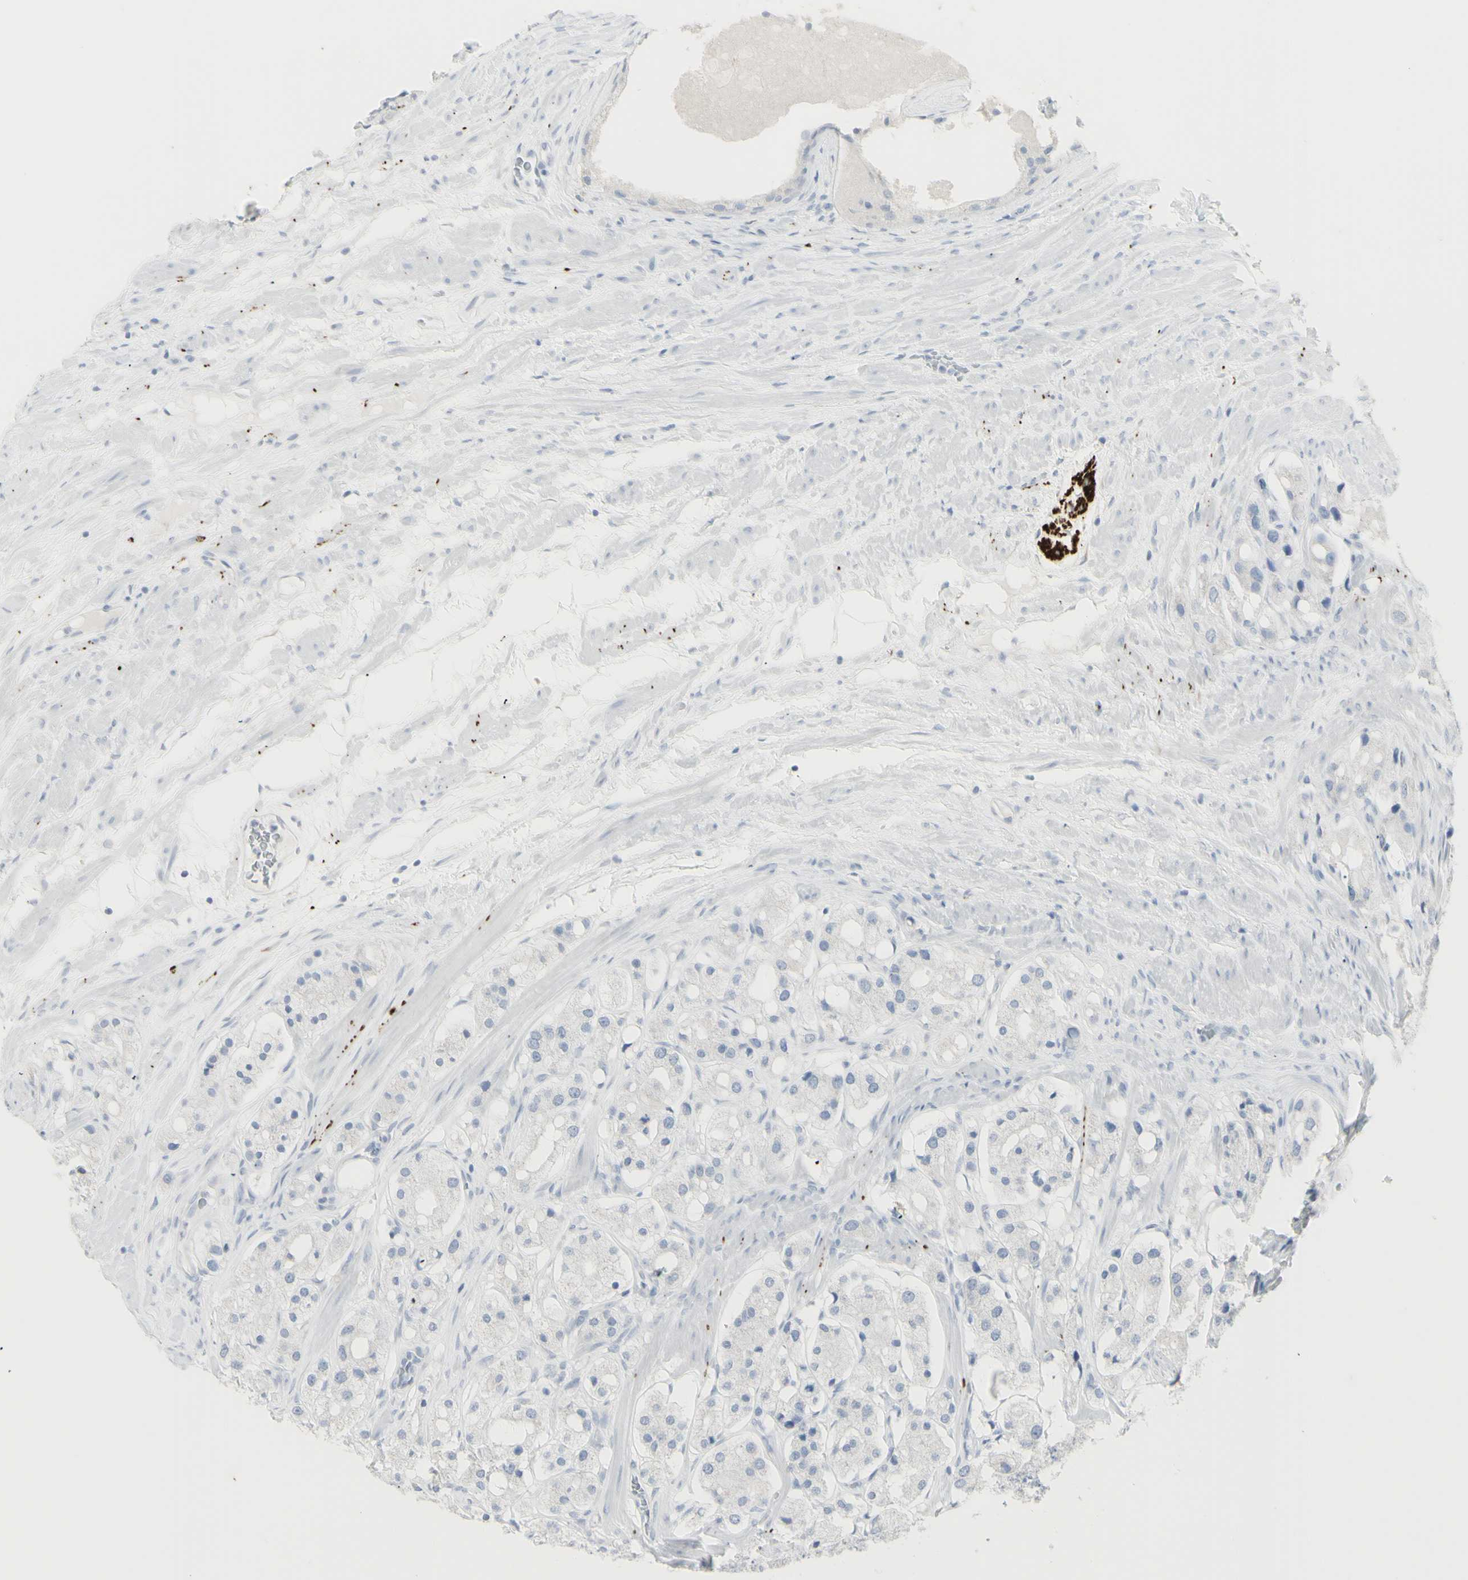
{"staining": {"intensity": "negative", "quantity": "none", "location": "none"}, "tissue": "prostate cancer", "cell_type": "Tumor cells", "image_type": "cancer", "snomed": [{"axis": "morphology", "description": "Adenocarcinoma, High grade"}, {"axis": "topography", "description": "Prostate"}], "caption": "Tumor cells show no significant protein expression in adenocarcinoma (high-grade) (prostate).", "gene": "ENSG00000198211", "patient": {"sex": "male", "age": 65}}